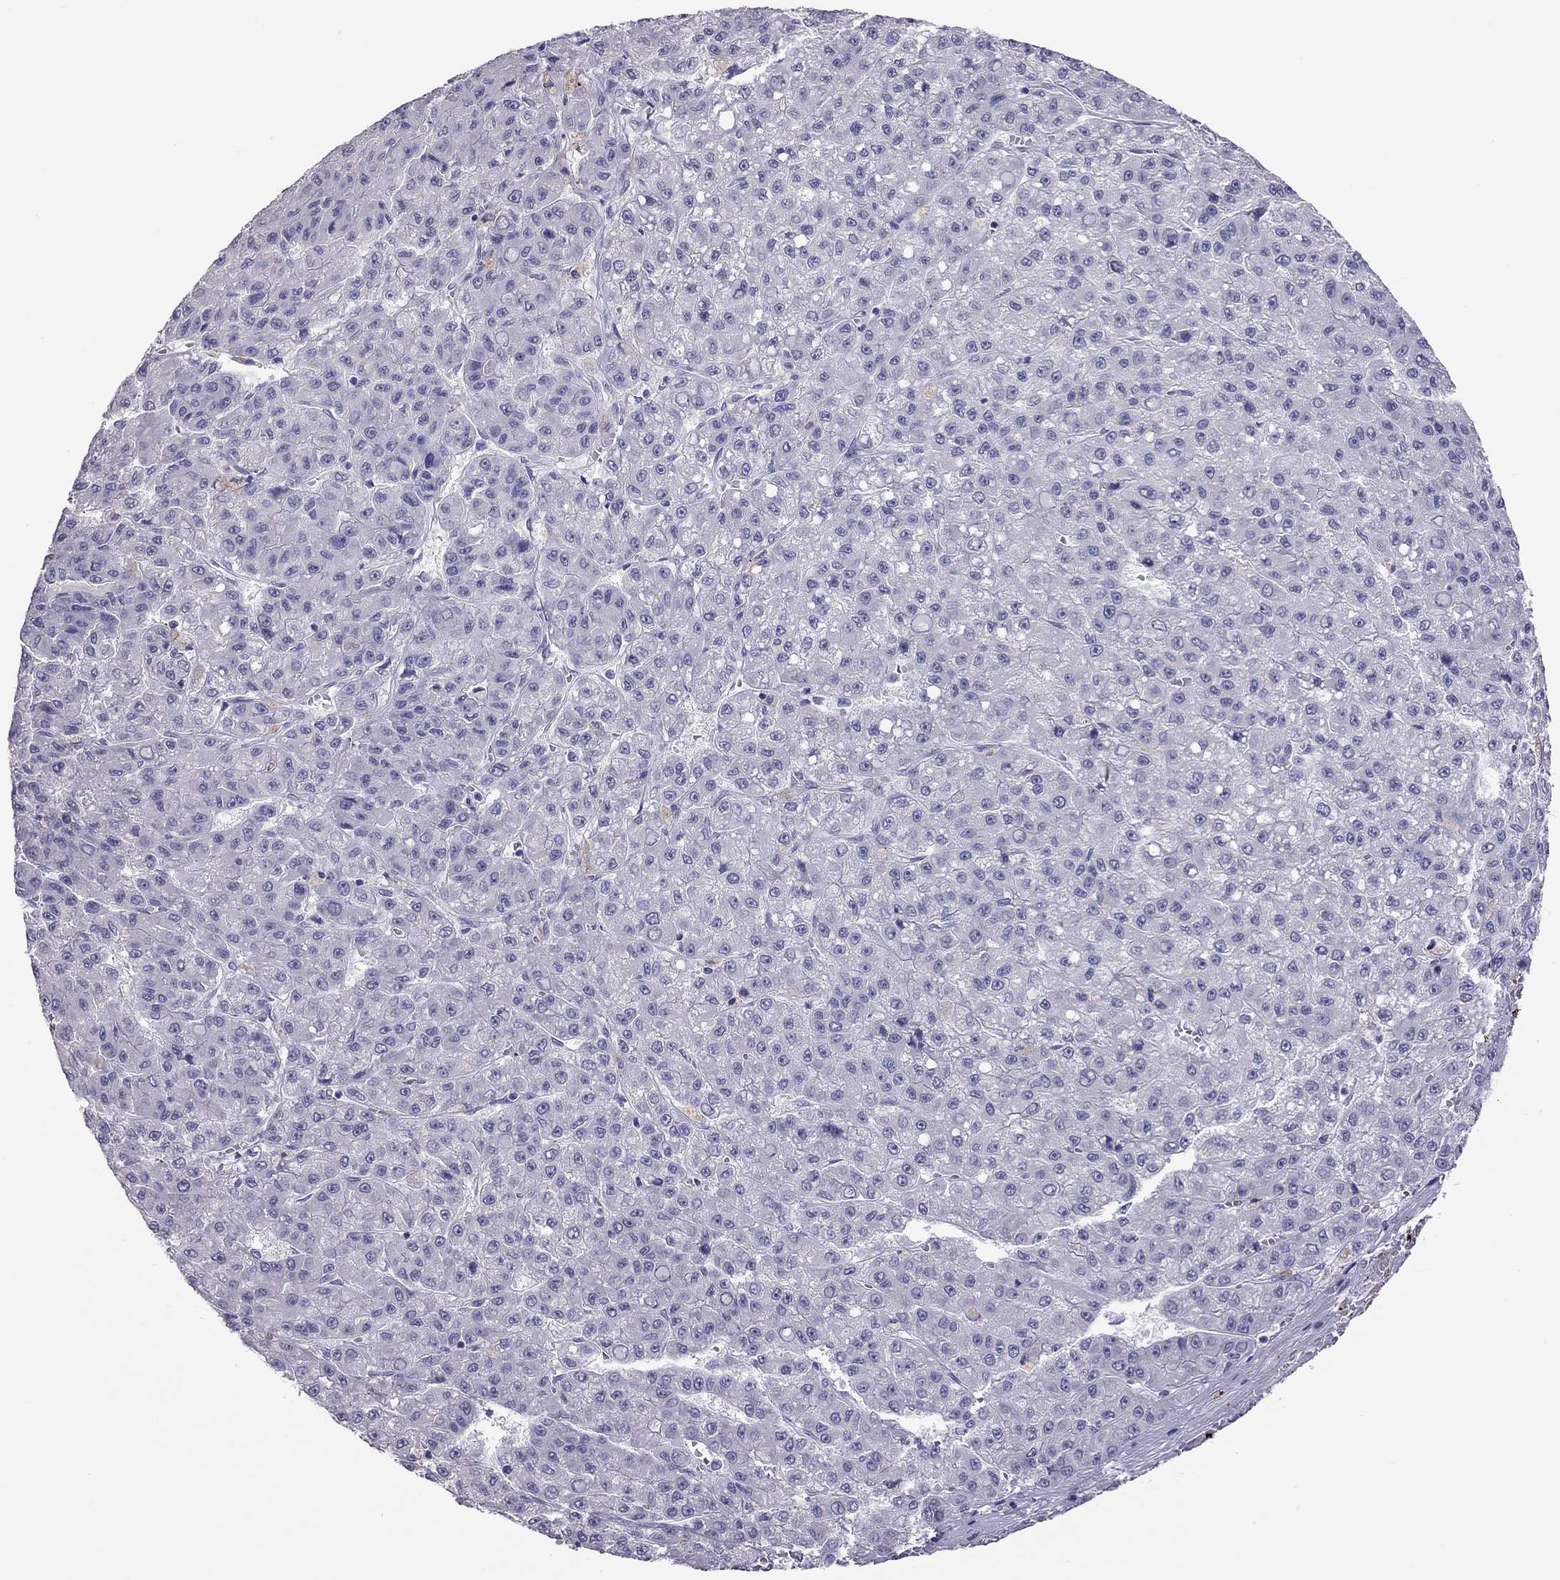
{"staining": {"intensity": "negative", "quantity": "none", "location": "none"}, "tissue": "liver cancer", "cell_type": "Tumor cells", "image_type": "cancer", "snomed": [{"axis": "morphology", "description": "Carcinoma, Hepatocellular, NOS"}, {"axis": "topography", "description": "Liver"}], "caption": "Immunohistochemical staining of human liver cancer (hepatocellular carcinoma) exhibits no significant expression in tumor cells.", "gene": "IL17REL", "patient": {"sex": "male", "age": 70}}